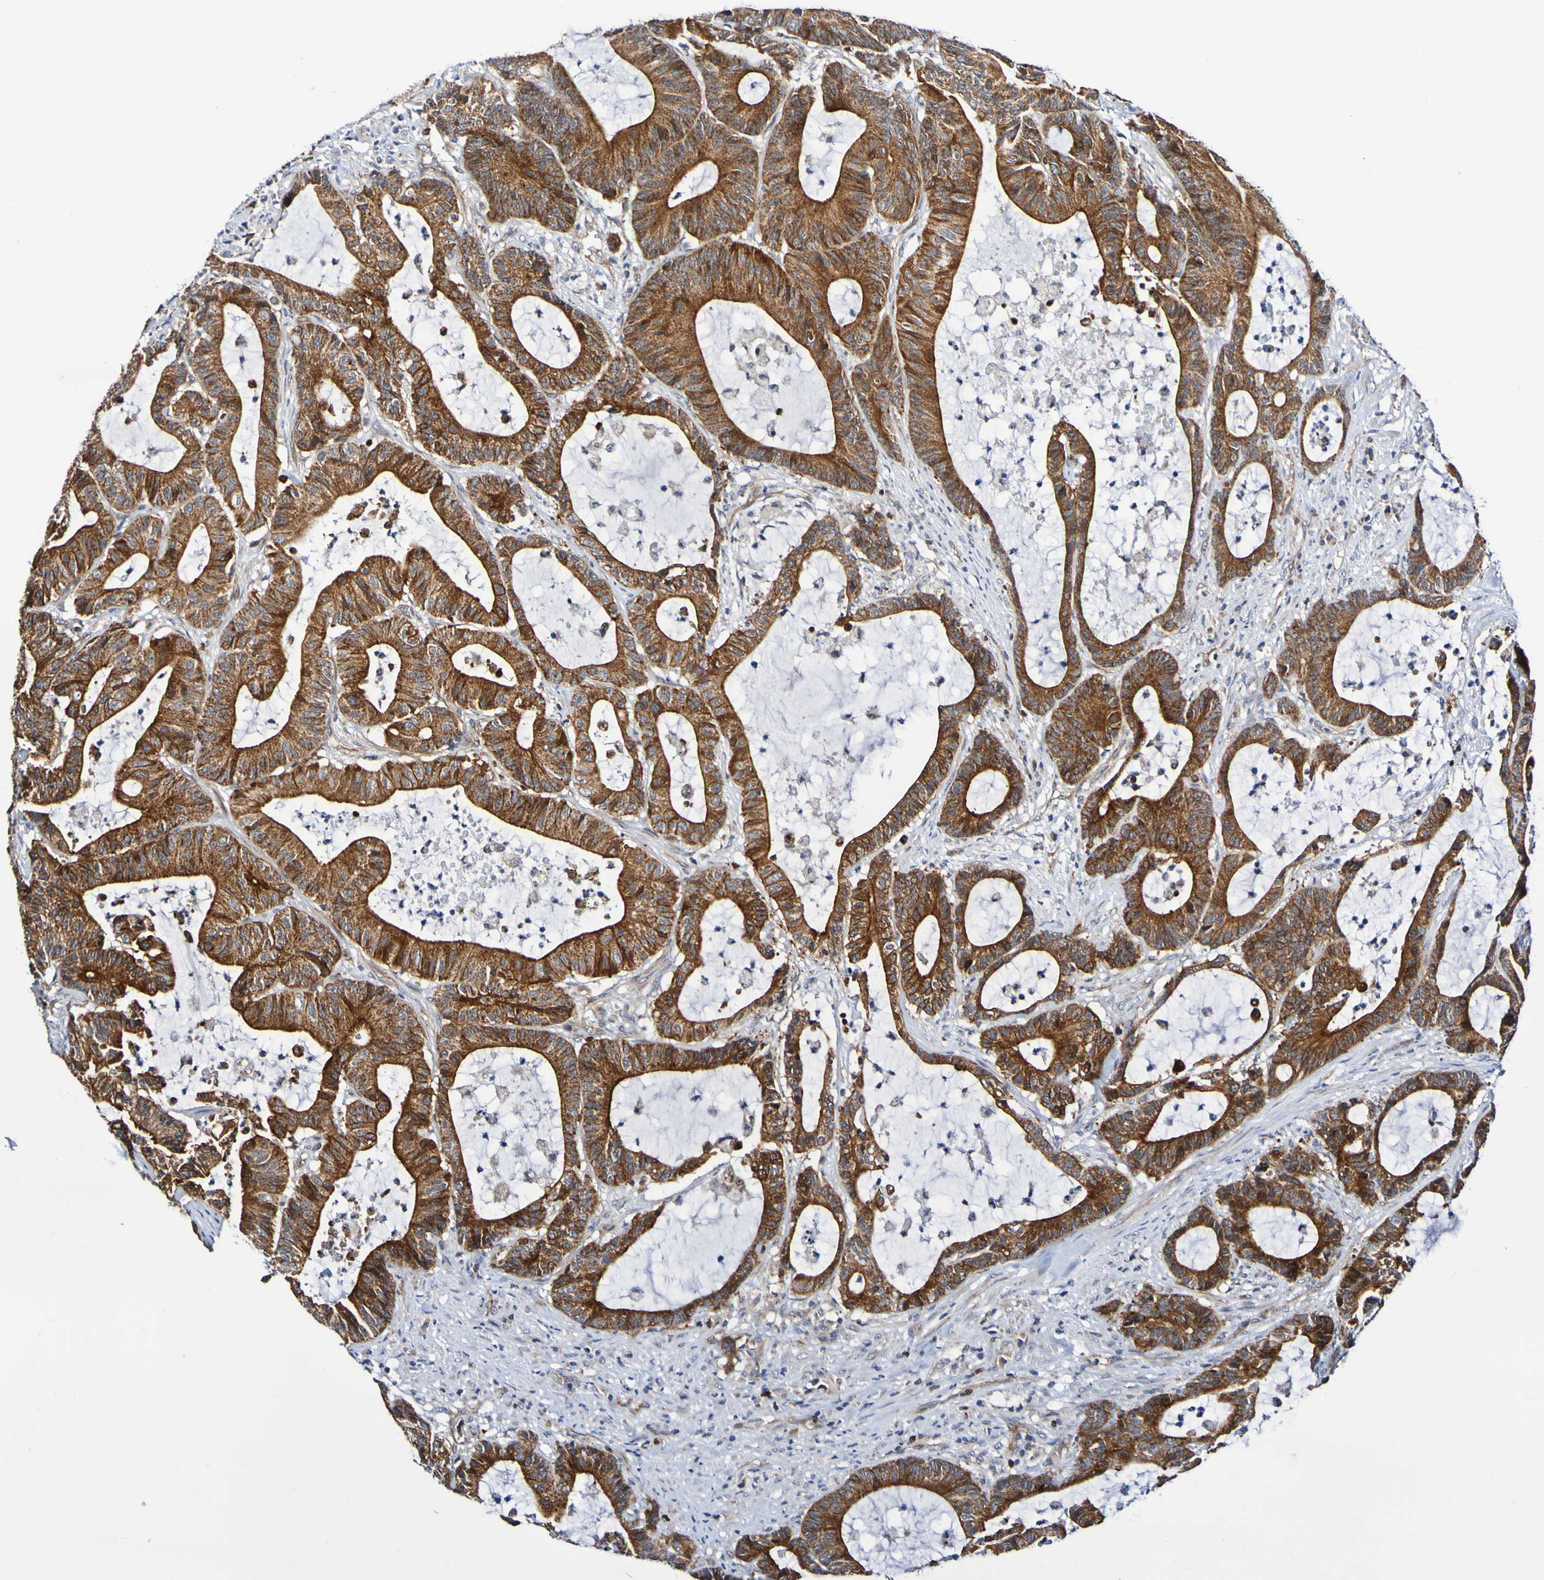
{"staining": {"intensity": "strong", "quantity": ">75%", "location": "cytoplasmic/membranous"}, "tissue": "colorectal cancer", "cell_type": "Tumor cells", "image_type": "cancer", "snomed": [{"axis": "morphology", "description": "Adenocarcinoma, NOS"}, {"axis": "topography", "description": "Colon"}], "caption": "A high amount of strong cytoplasmic/membranous expression is seen in about >75% of tumor cells in adenocarcinoma (colorectal) tissue.", "gene": "GJB1", "patient": {"sex": "female", "age": 84}}